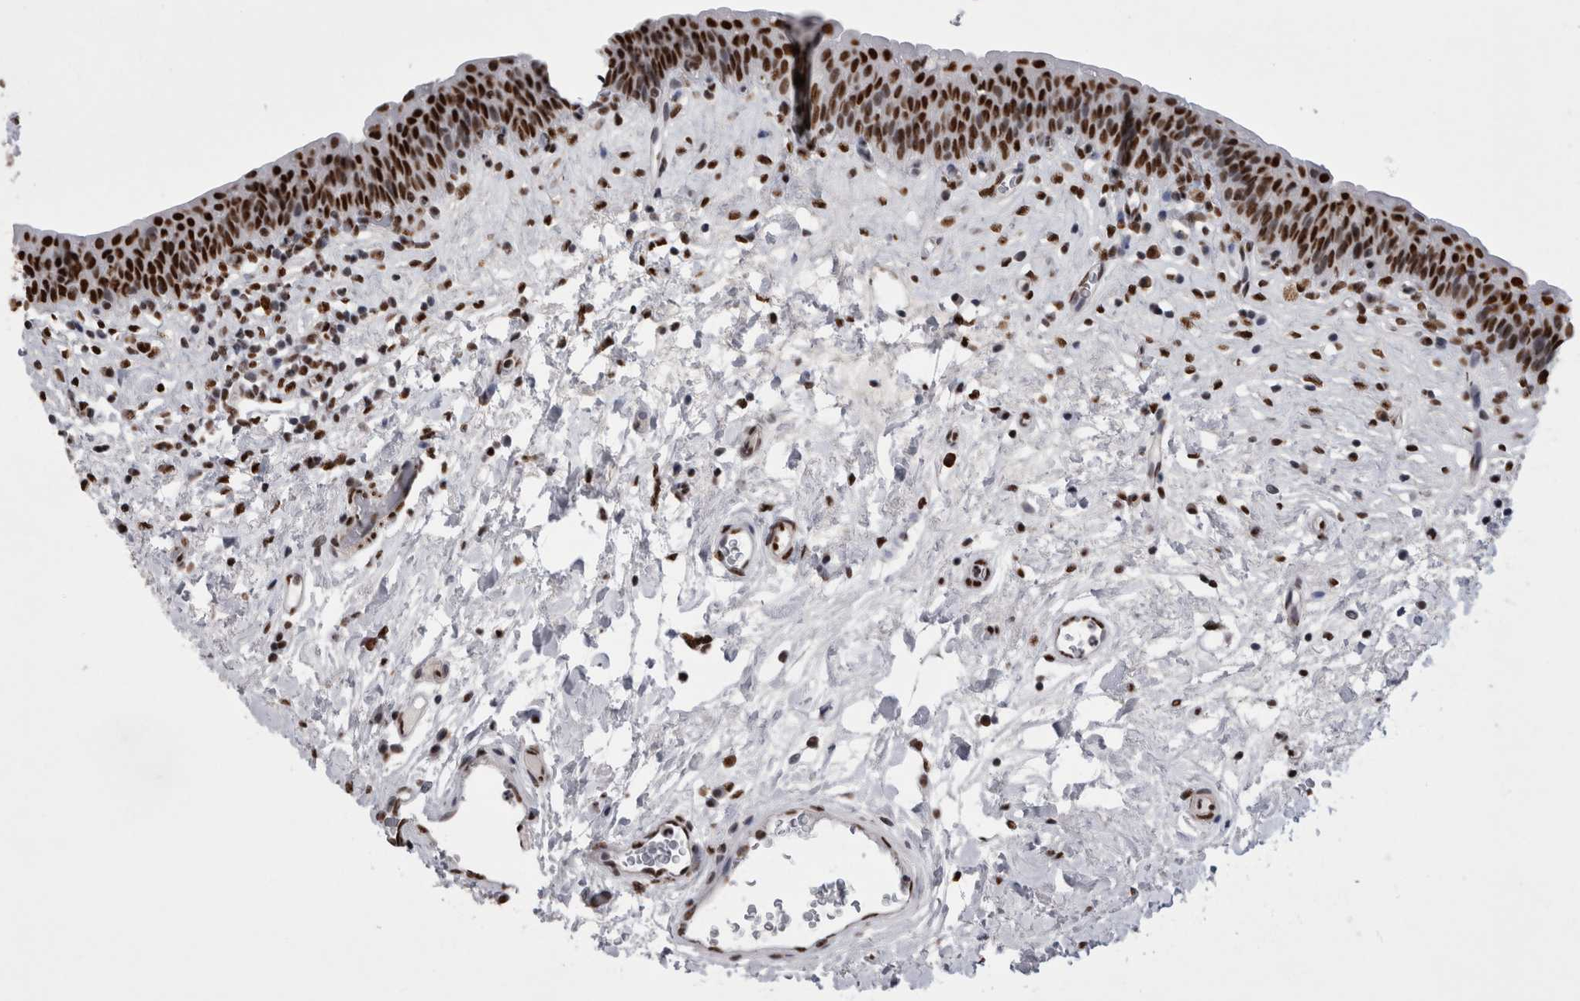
{"staining": {"intensity": "strong", "quantity": ">75%", "location": "nuclear"}, "tissue": "urinary bladder", "cell_type": "Urothelial cells", "image_type": "normal", "snomed": [{"axis": "morphology", "description": "Normal tissue, NOS"}, {"axis": "topography", "description": "Urinary bladder"}], "caption": "Urothelial cells display high levels of strong nuclear positivity in about >75% of cells in benign human urinary bladder.", "gene": "ALPK3", "patient": {"sex": "male", "age": 83}}